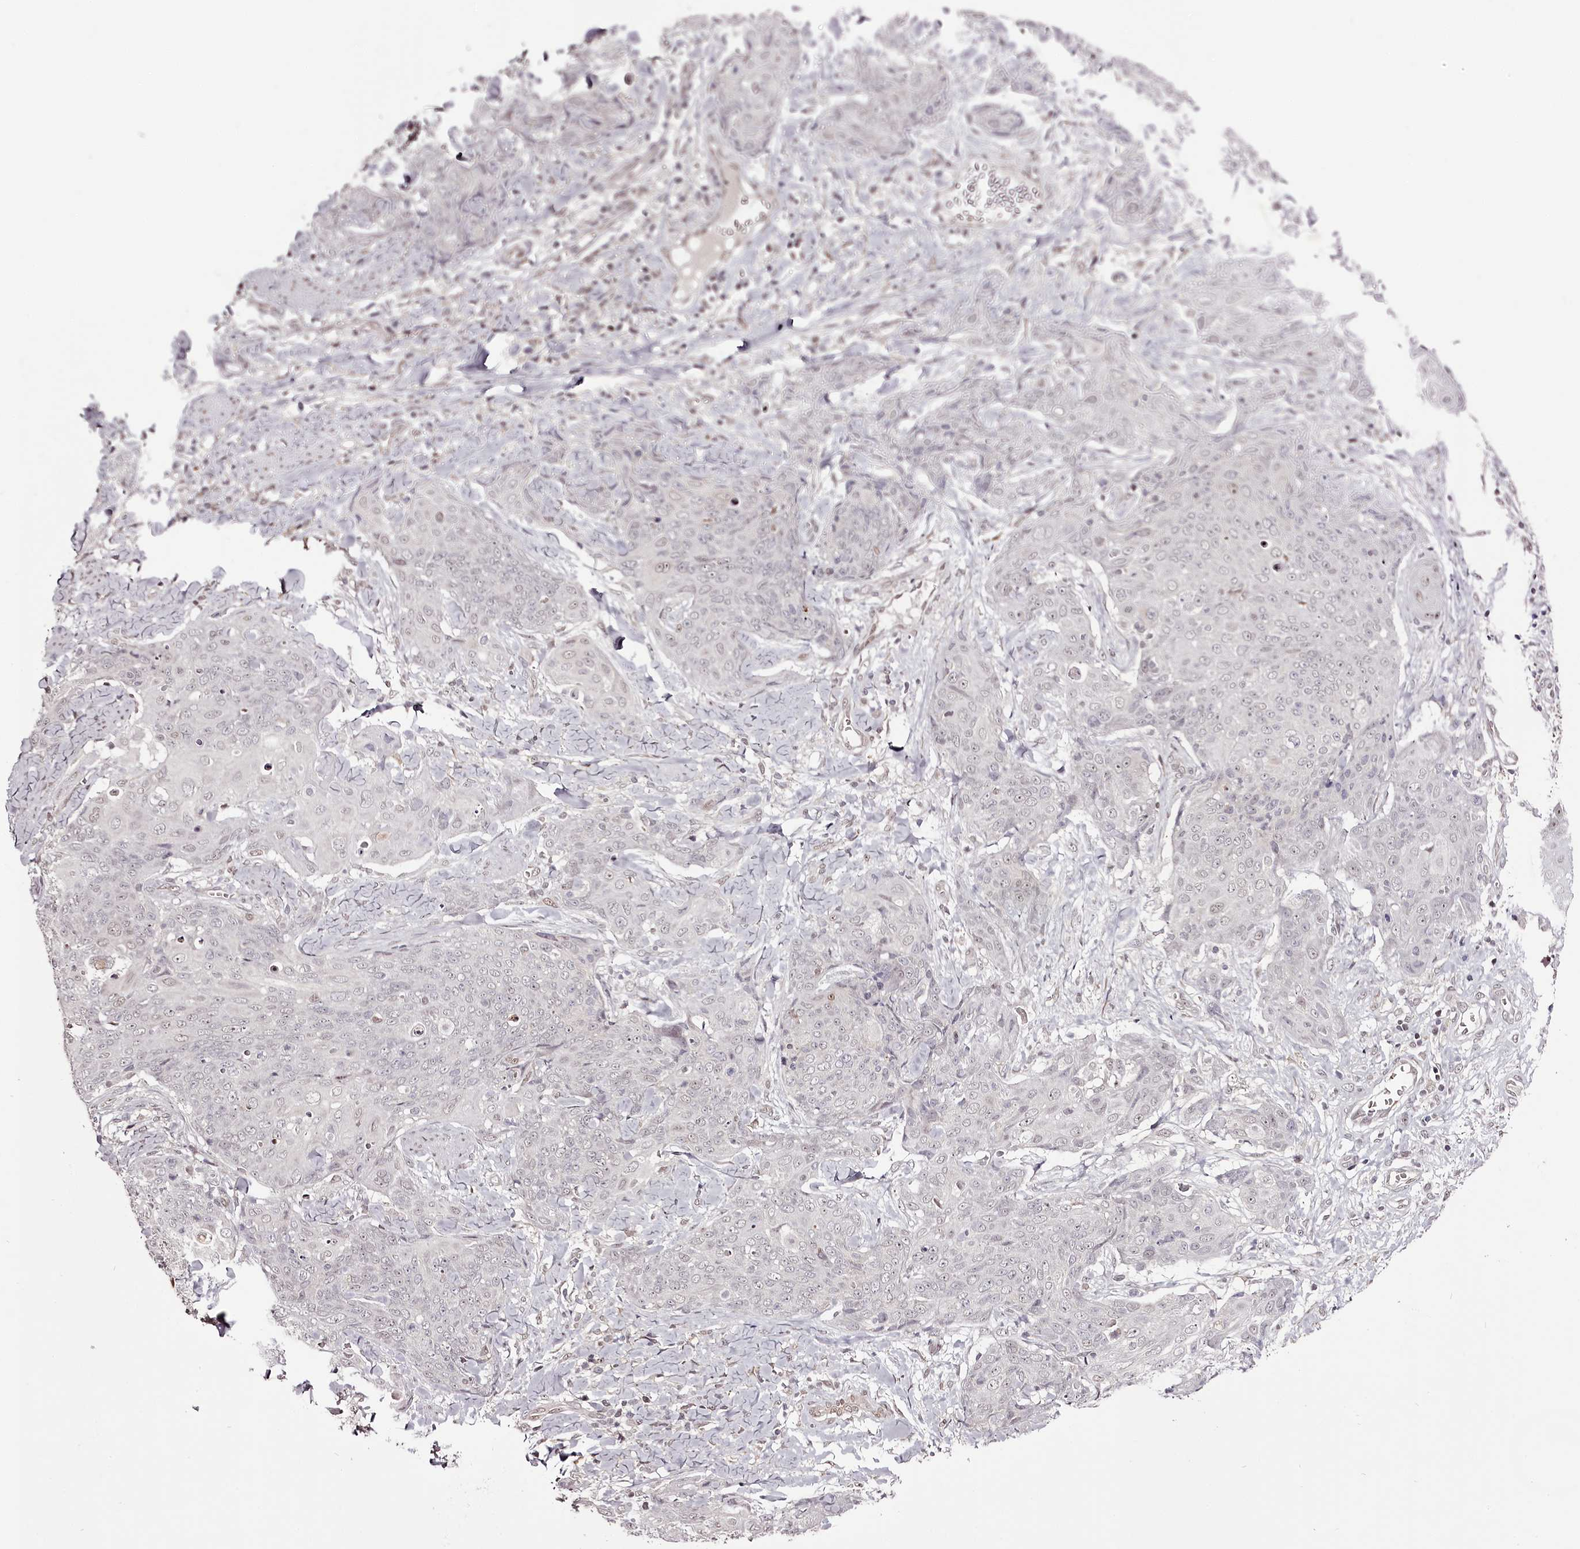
{"staining": {"intensity": "negative", "quantity": "none", "location": "none"}, "tissue": "skin cancer", "cell_type": "Tumor cells", "image_type": "cancer", "snomed": [{"axis": "morphology", "description": "Squamous cell carcinoma, NOS"}, {"axis": "topography", "description": "Skin"}, {"axis": "topography", "description": "Vulva"}], "caption": "Tumor cells show no significant protein expression in skin squamous cell carcinoma. (DAB (3,3'-diaminobenzidine) IHC, high magnification).", "gene": "THYN1", "patient": {"sex": "female", "age": 85}}